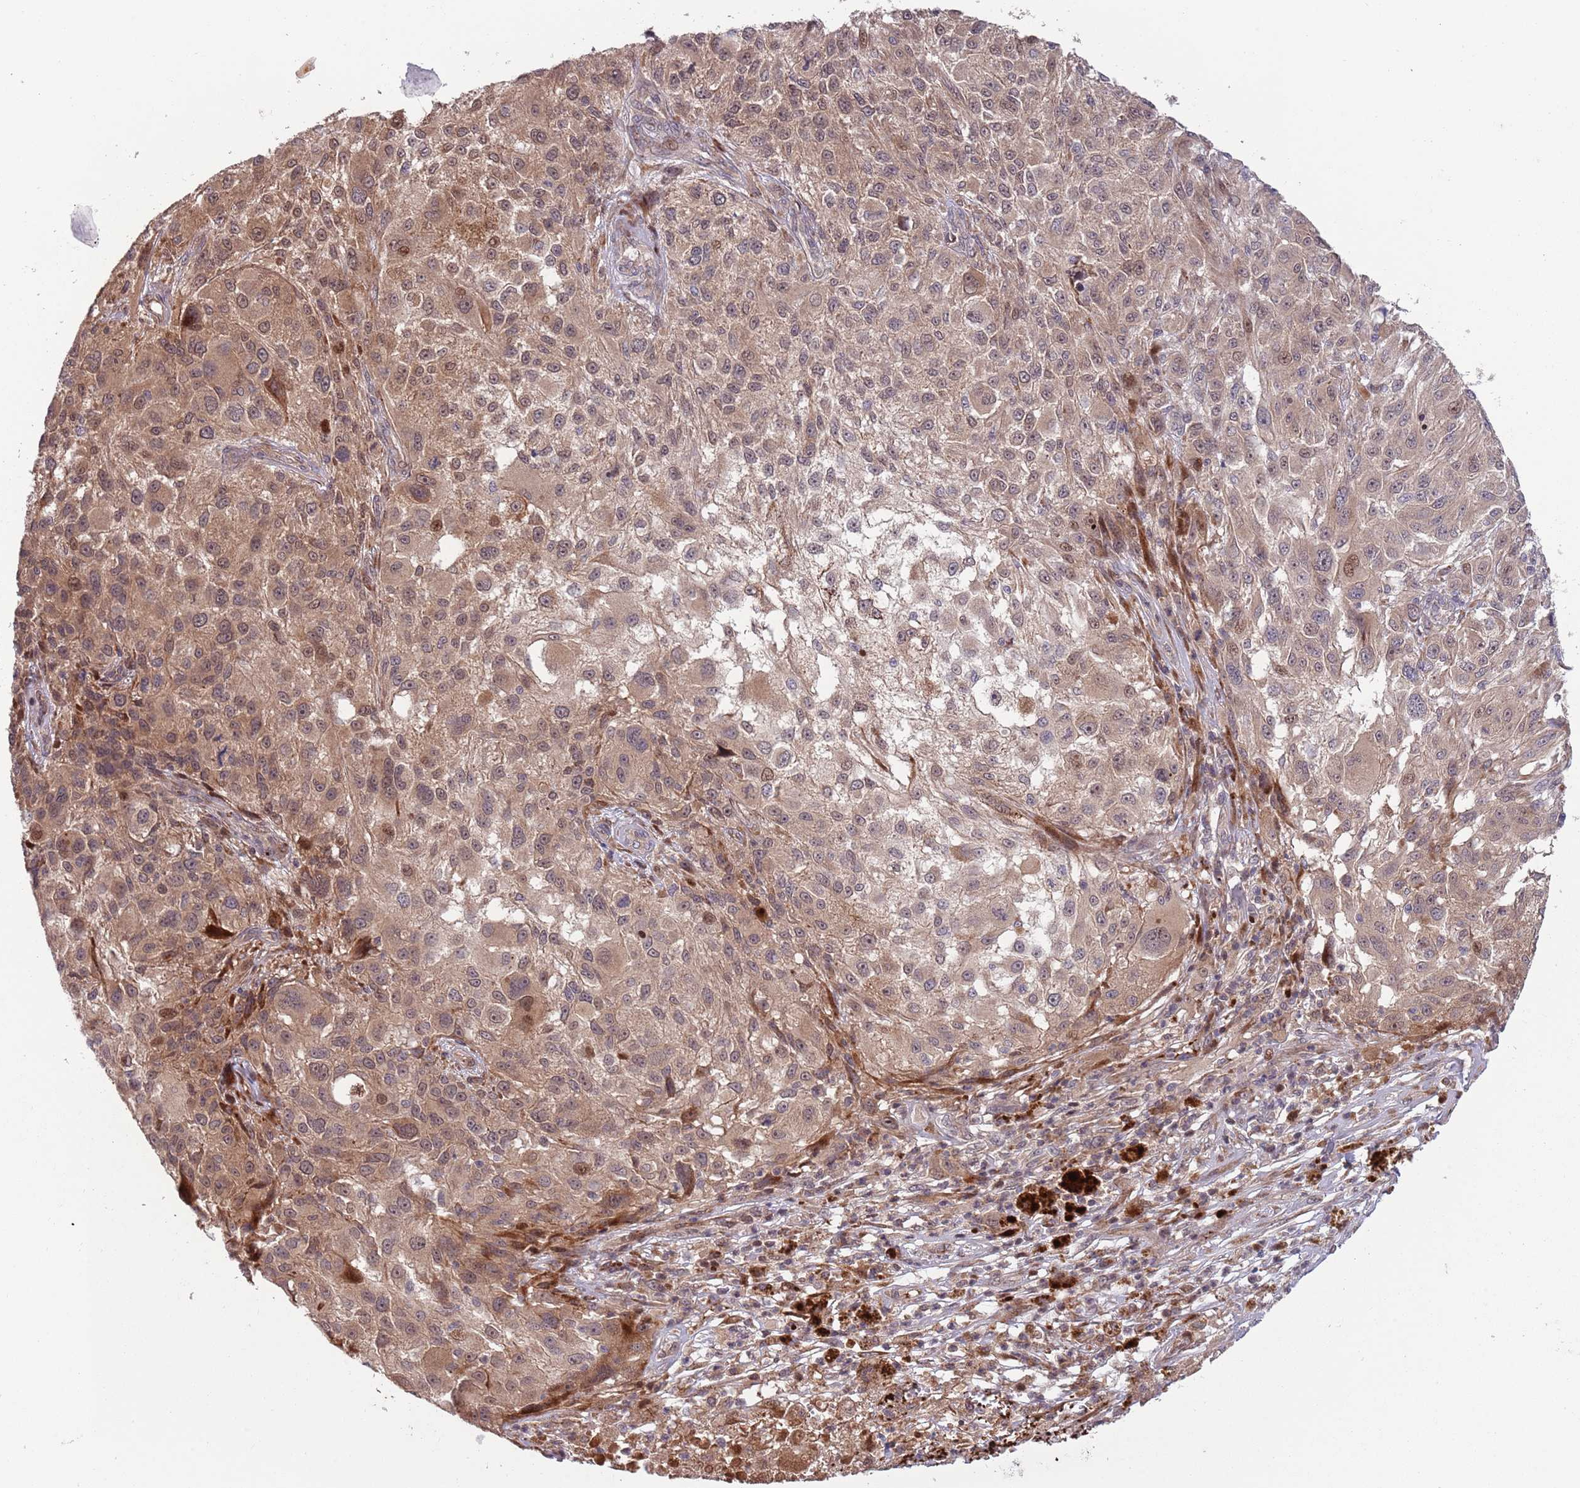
{"staining": {"intensity": "moderate", "quantity": ">75%", "location": "cytoplasmic/membranous,nuclear"}, "tissue": "melanoma", "cell_type": "Tumor cells", "image_type": "cancer", "snomed": [{"axis": "morphology", "description": "Normal morphology"}, {"axis": "morphology", "description": "Malignant melanoma, NOS"}, {"axis": "topography", "description": "Skin"}], "caption": "The micrograph reveals a brown stain indicating the presence of a protein in the cytoplasmic/membranous and nuclear of tumor cells in malignant melanoma. Nuclei are stained in blue.", "gene": "NT5DC4", "patient": {"sex": "female", "age": 72}}